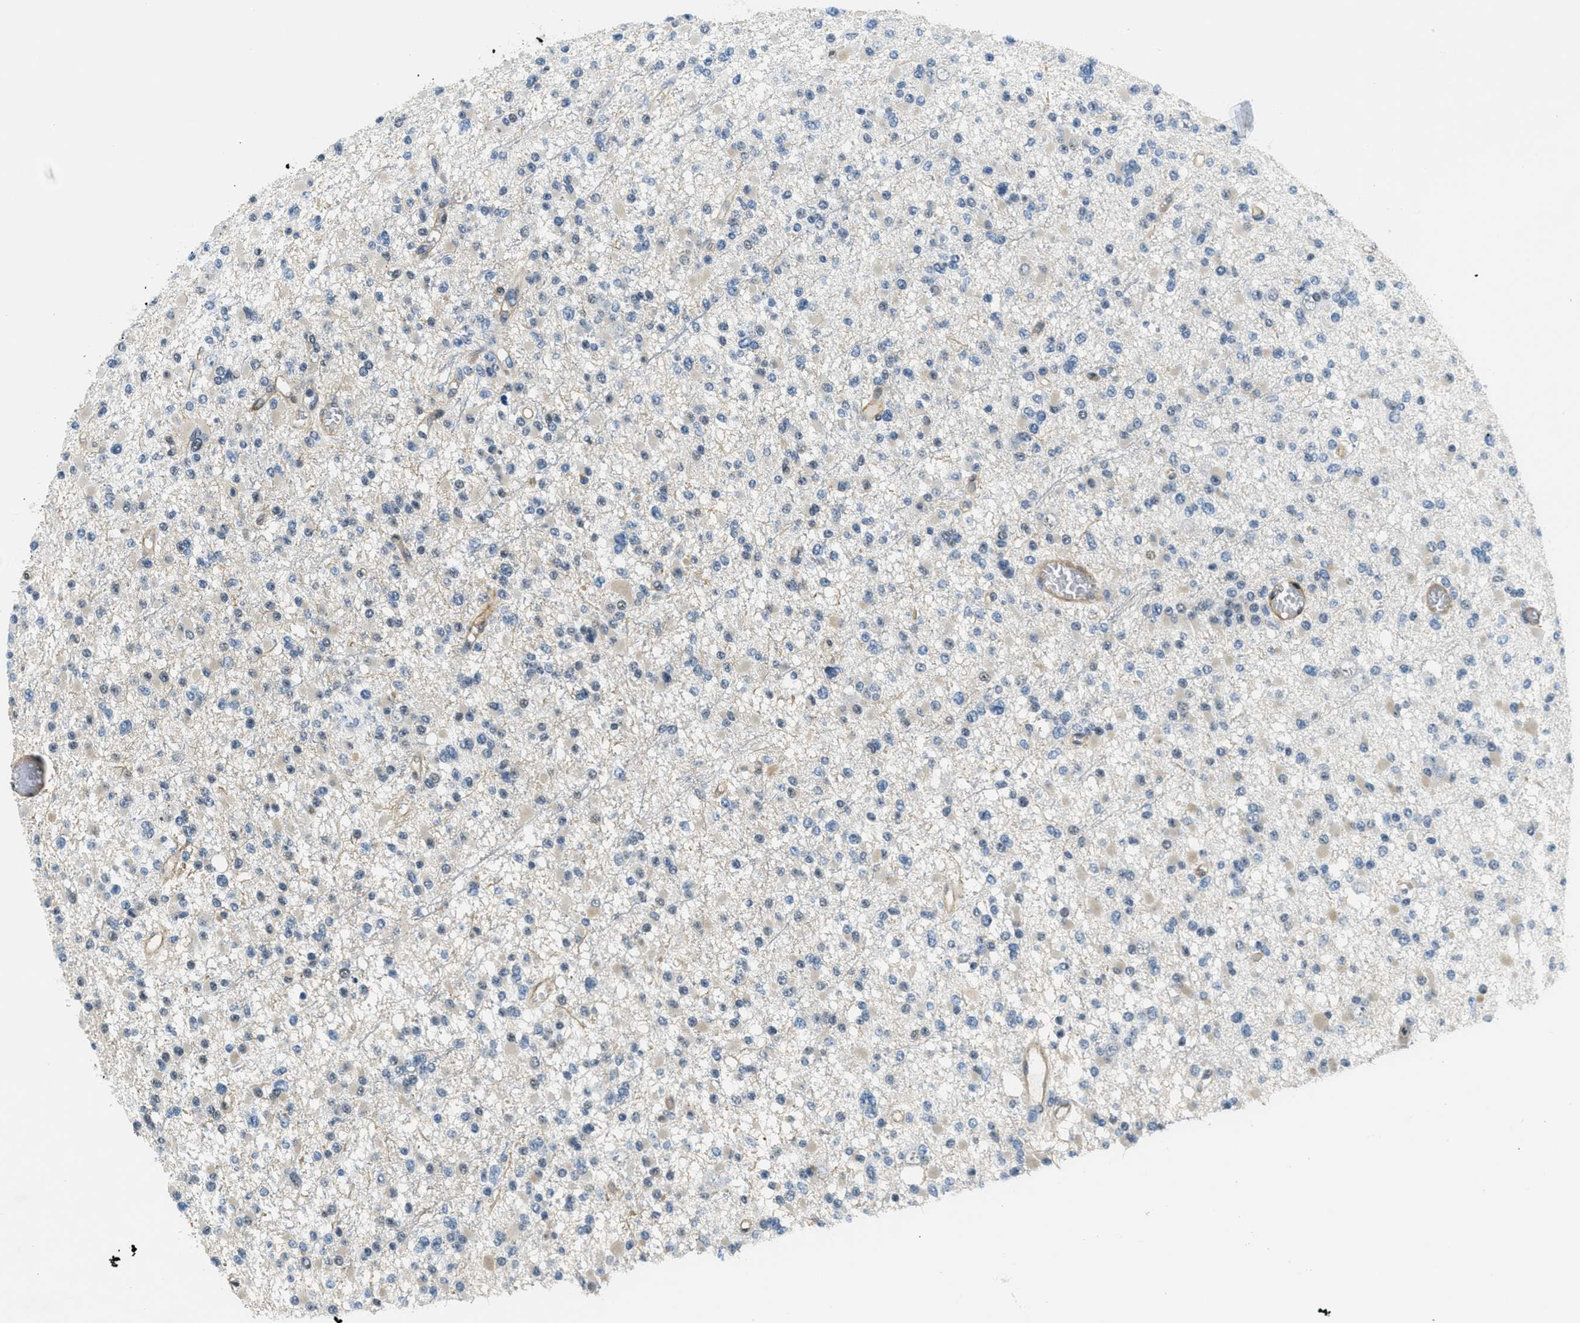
{"staining": {"intensity": "weak", "quantity": "<25%", "location": "nuclear"}, "tissue": "glioma", "cell_type": "Tumor cells", "image_type": "cancer", "snomed": [{"axis": "morphology", "description": "Glioma, malignant, Low grade"}, {"axis": "topography", "description": "Brain"}], "caption": "This is an immunohistochemistry (IHC) photomicrograph of human low-grade glioma (malignant). There is no staining in tumor cells.", "gene": "CFAP36", "patient": {"sex": "female", "age": 22}}